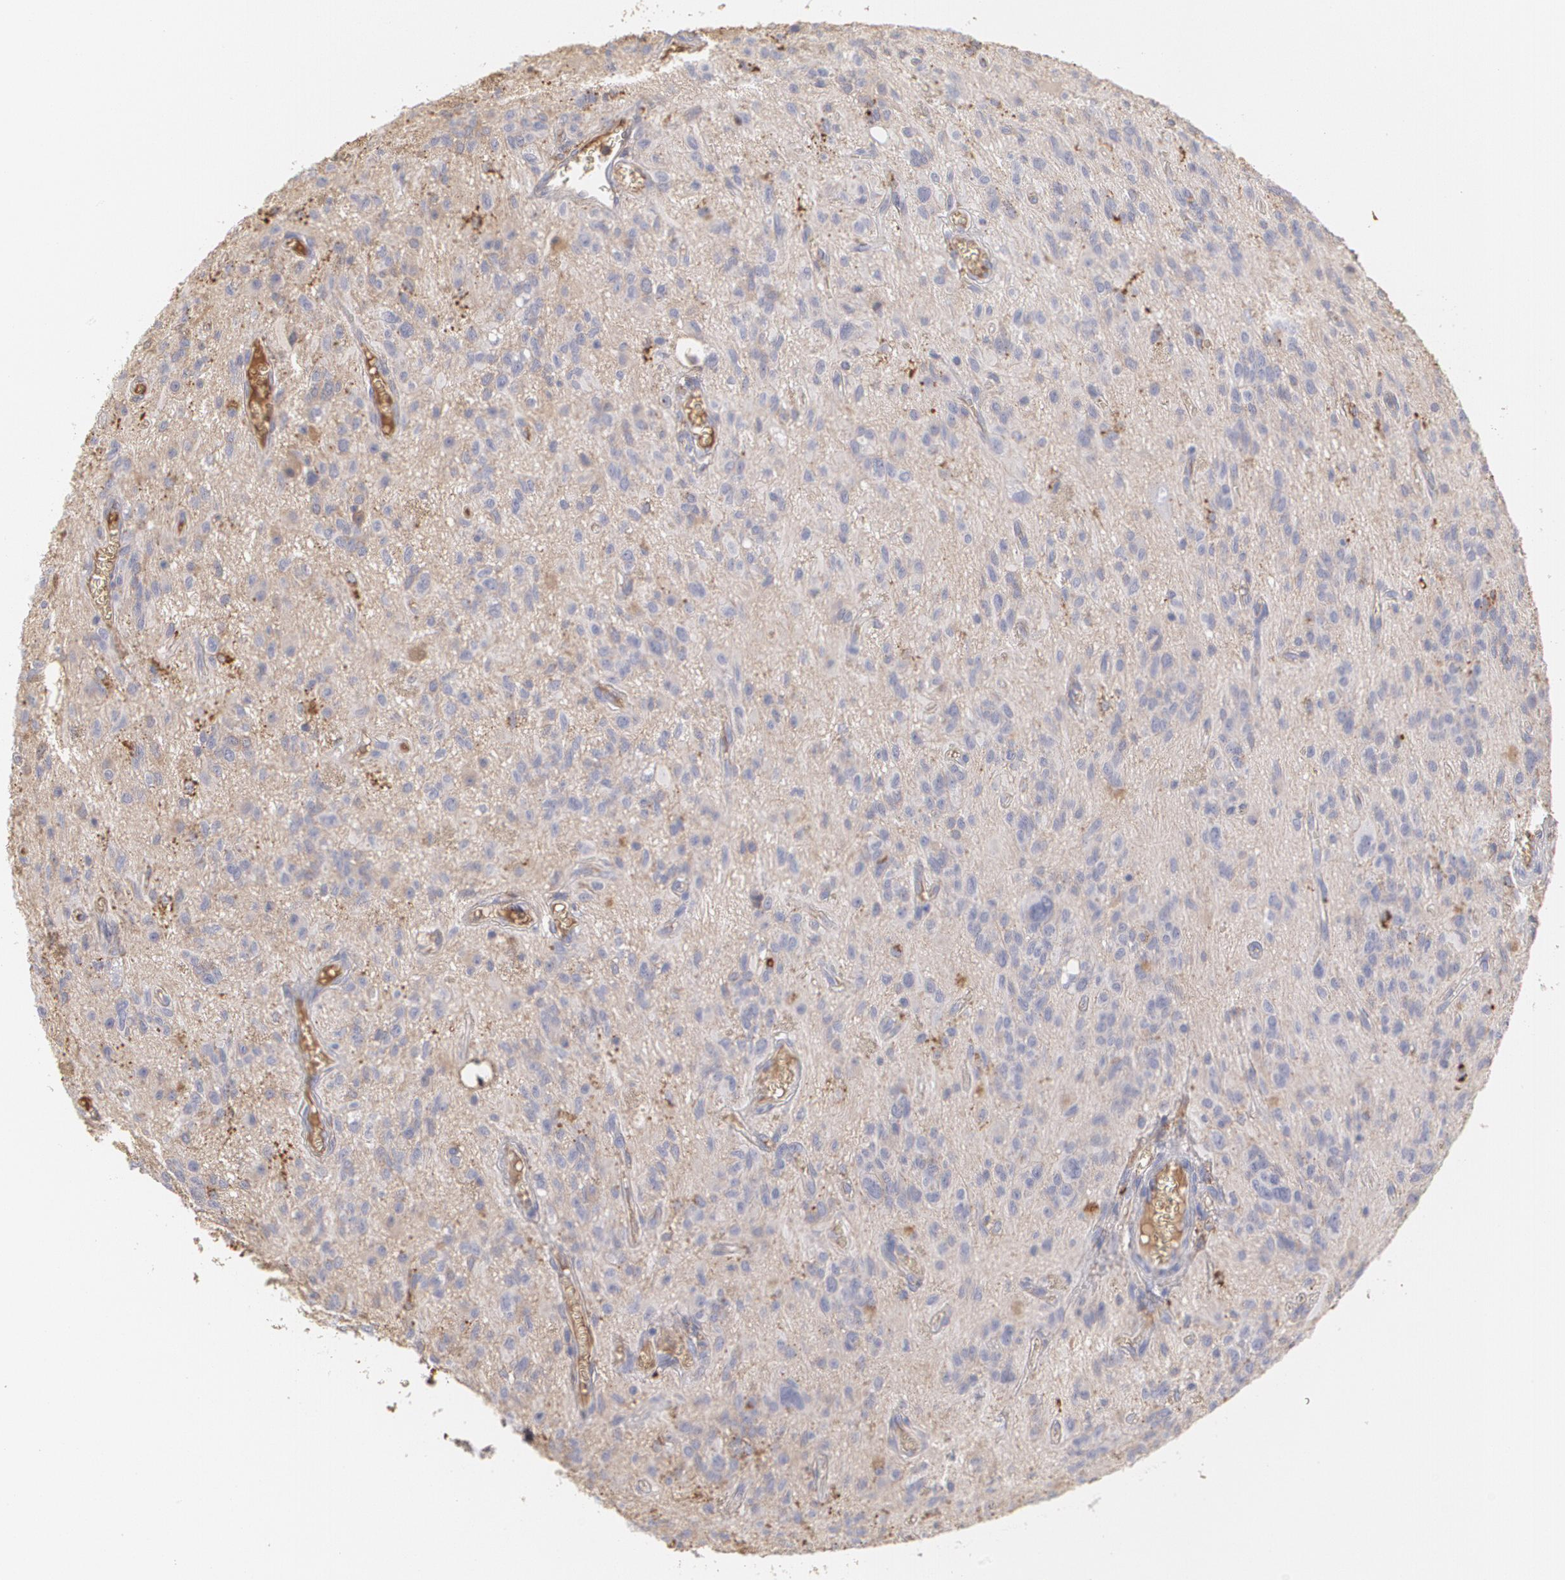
{"staining": {"intensity": "negative", "quantity": "none", "location": "none"}, "tissue": "glioma", "cell_type": "Tumor cells", "image_type": "cancer", "snomed": [{"axis": "morphology", "description": "Glioma, malignant, Low grade"}, {"axis": "topography", "description": "Brain"}], "caption": "High magnification brightfield microscopy of glioma stained with DAB (3,3'-diaminobenzidine) (brown) and counterstained with hematoxylin (blue): tumor cells show no significant expression.", "gene": "SERPINA1", "patient": {"sex": "female", "age": 15}}